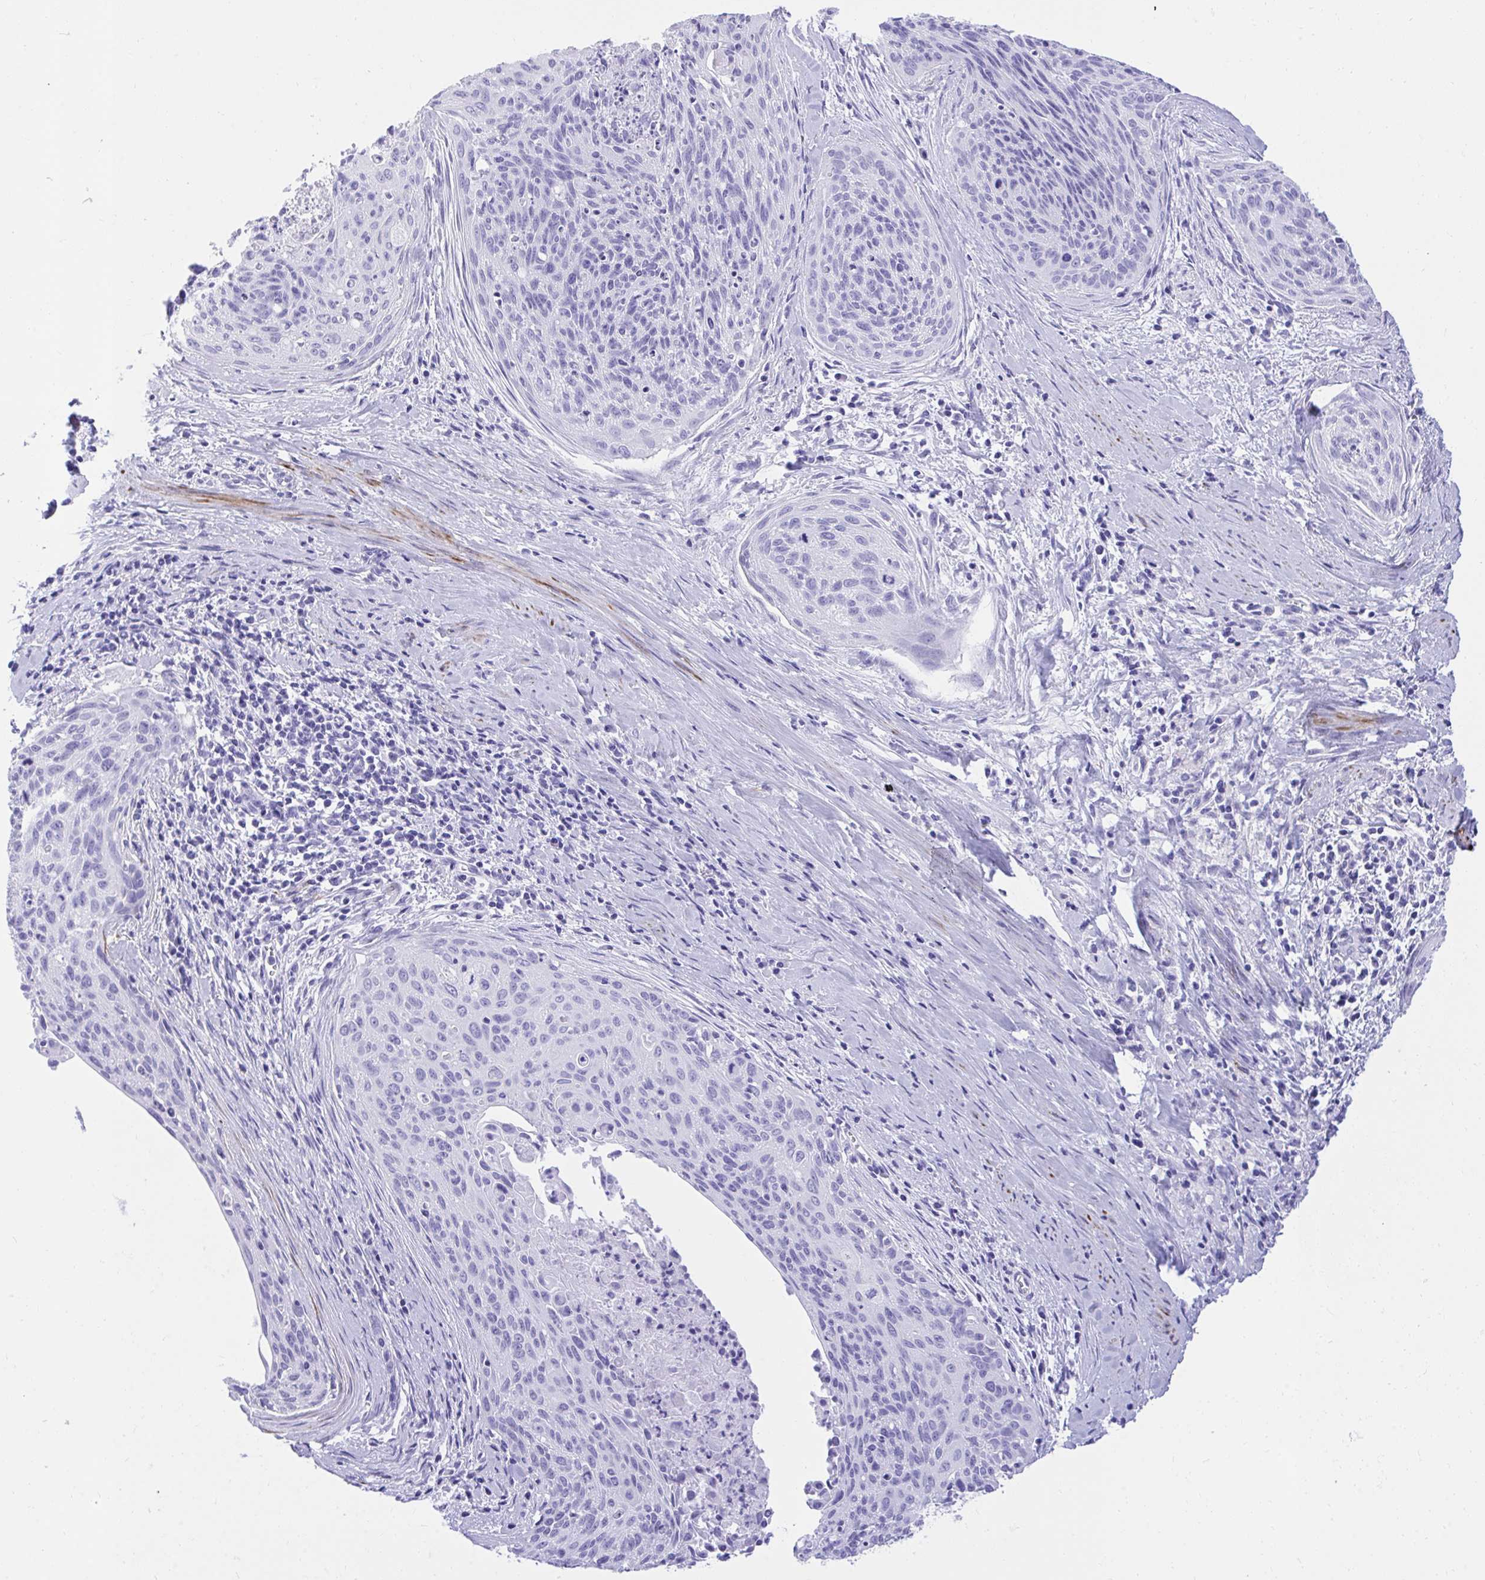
{"staining": {"intensity": "negative", "quantity": "none", "location": "none"}, "tissue": "cervical cancer", "cell_type": "Tumor cells", "image_type": "cancer", "snomed": [{"axis": "morphology", "description": "Squamous cell carcinoma, NOS"}, {"axis": "topography", "description": "Cervix"}], "caption": "Immunohistochemical staining of cervical squamous cell carcinoma demonstrates no significant positivity in tumor cells. (DAB (3,3'-diaminobenzidine) IHC visualized using brightfield microscopy, high magnification).", "gene": "KCNN4", "patient": {"sex": "female", "age": 55}}